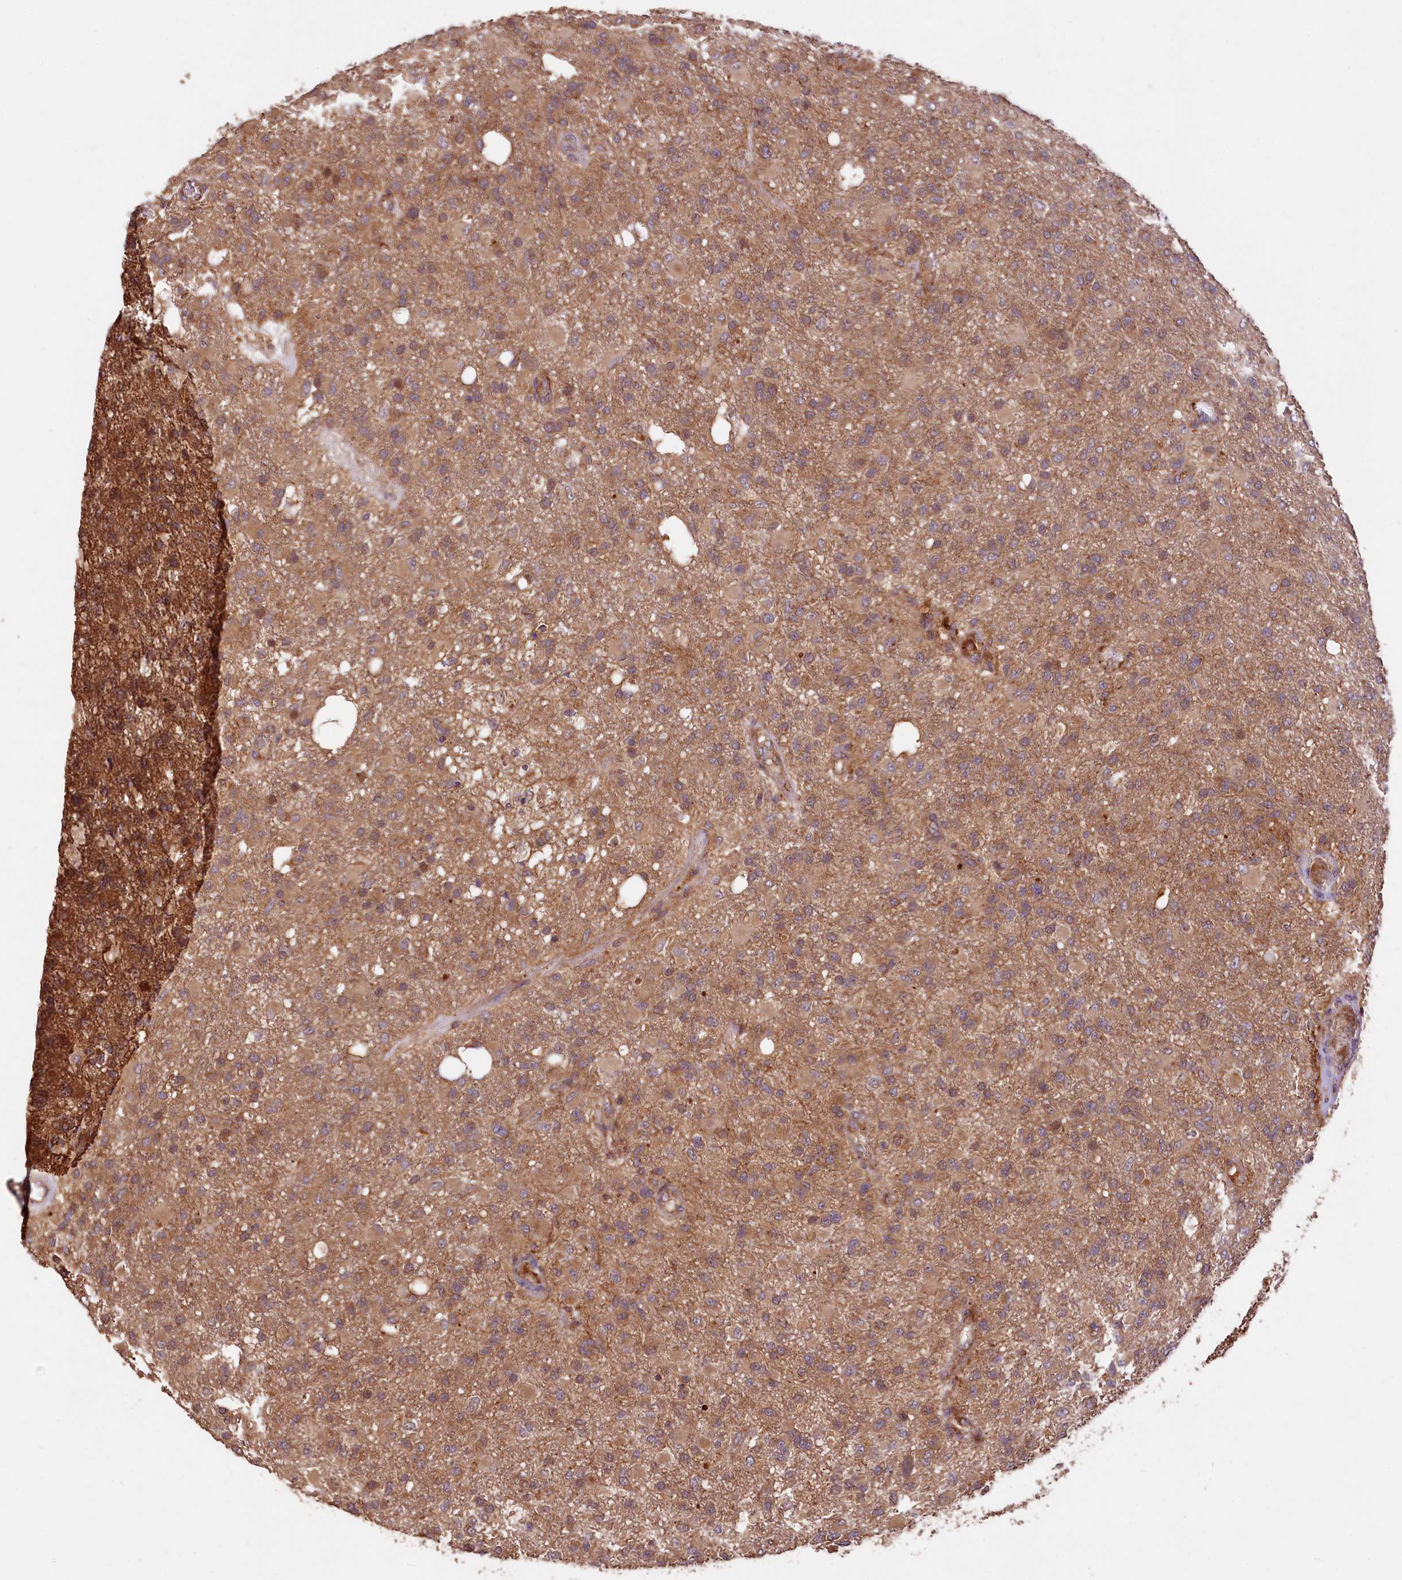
{"staining": {"intensity": "moderate", "quantity": ">75%", "location": "cytoplasmic/membranous,nuclear"}, "tissue": "glioma", "cell_type": "Tumor cells", "image_type": "cancer", "snomed": [{"axis": "morphology", "description": "Glioma, malignant, High grade"}, {"axis": "topography", "description": "Brain"}], "caption": "Glioma stained with DAB IHC displays medium levels of moderate cytoplasmic/membranous and nuclear expression in approximately >75% of tumor cells.", "gene": "RASSF1", "patient": {"sex": "female", "age": 74}}